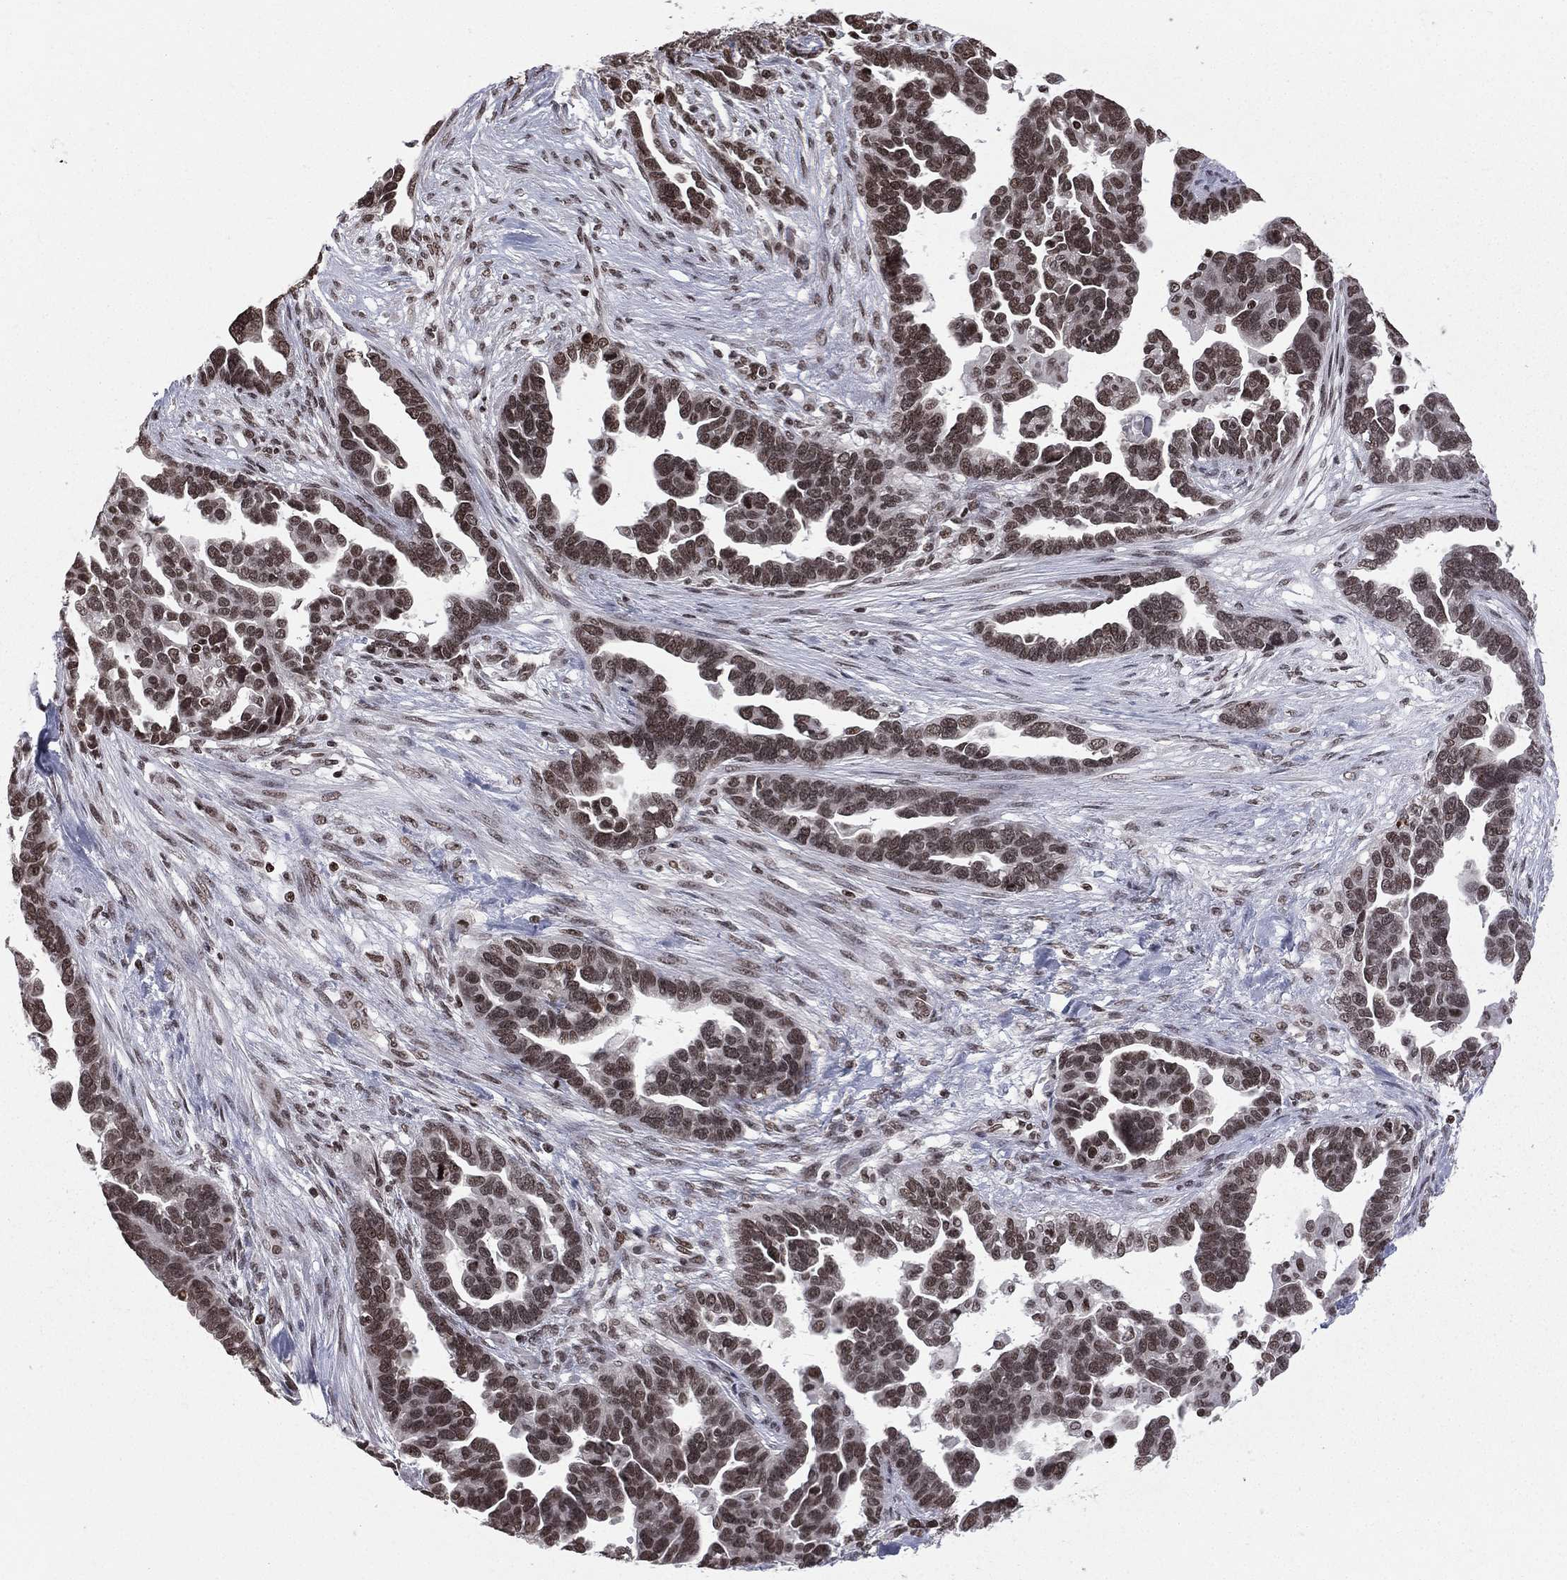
{"staining": {"intensity": "strong", "quantity": ">75%", "location": "nuclear"}, "tissue": "ovarian cancer", "cell_type": "Tumor cells", "image_type": "cancer", "snomed": [{"axis": "morphology", "description": "Cystadenocarcinoma, serous, NOS"}, {"axis": "topography", "description": "Ovary"}], "caption": "Brown immunohistochemical staining in ovarian cancer (serous cystadenocarcinoma) exhibits strong nuclear staining in approximately >75% of tumor cells. (Stains: DAB (3,3'-diaminobenzidine) in brown, nuclei in blue, Microscopy: brightfield microscopy at high magnification).", "gene": "RFX7", "patient": {"sex": "female", "age": 54}}